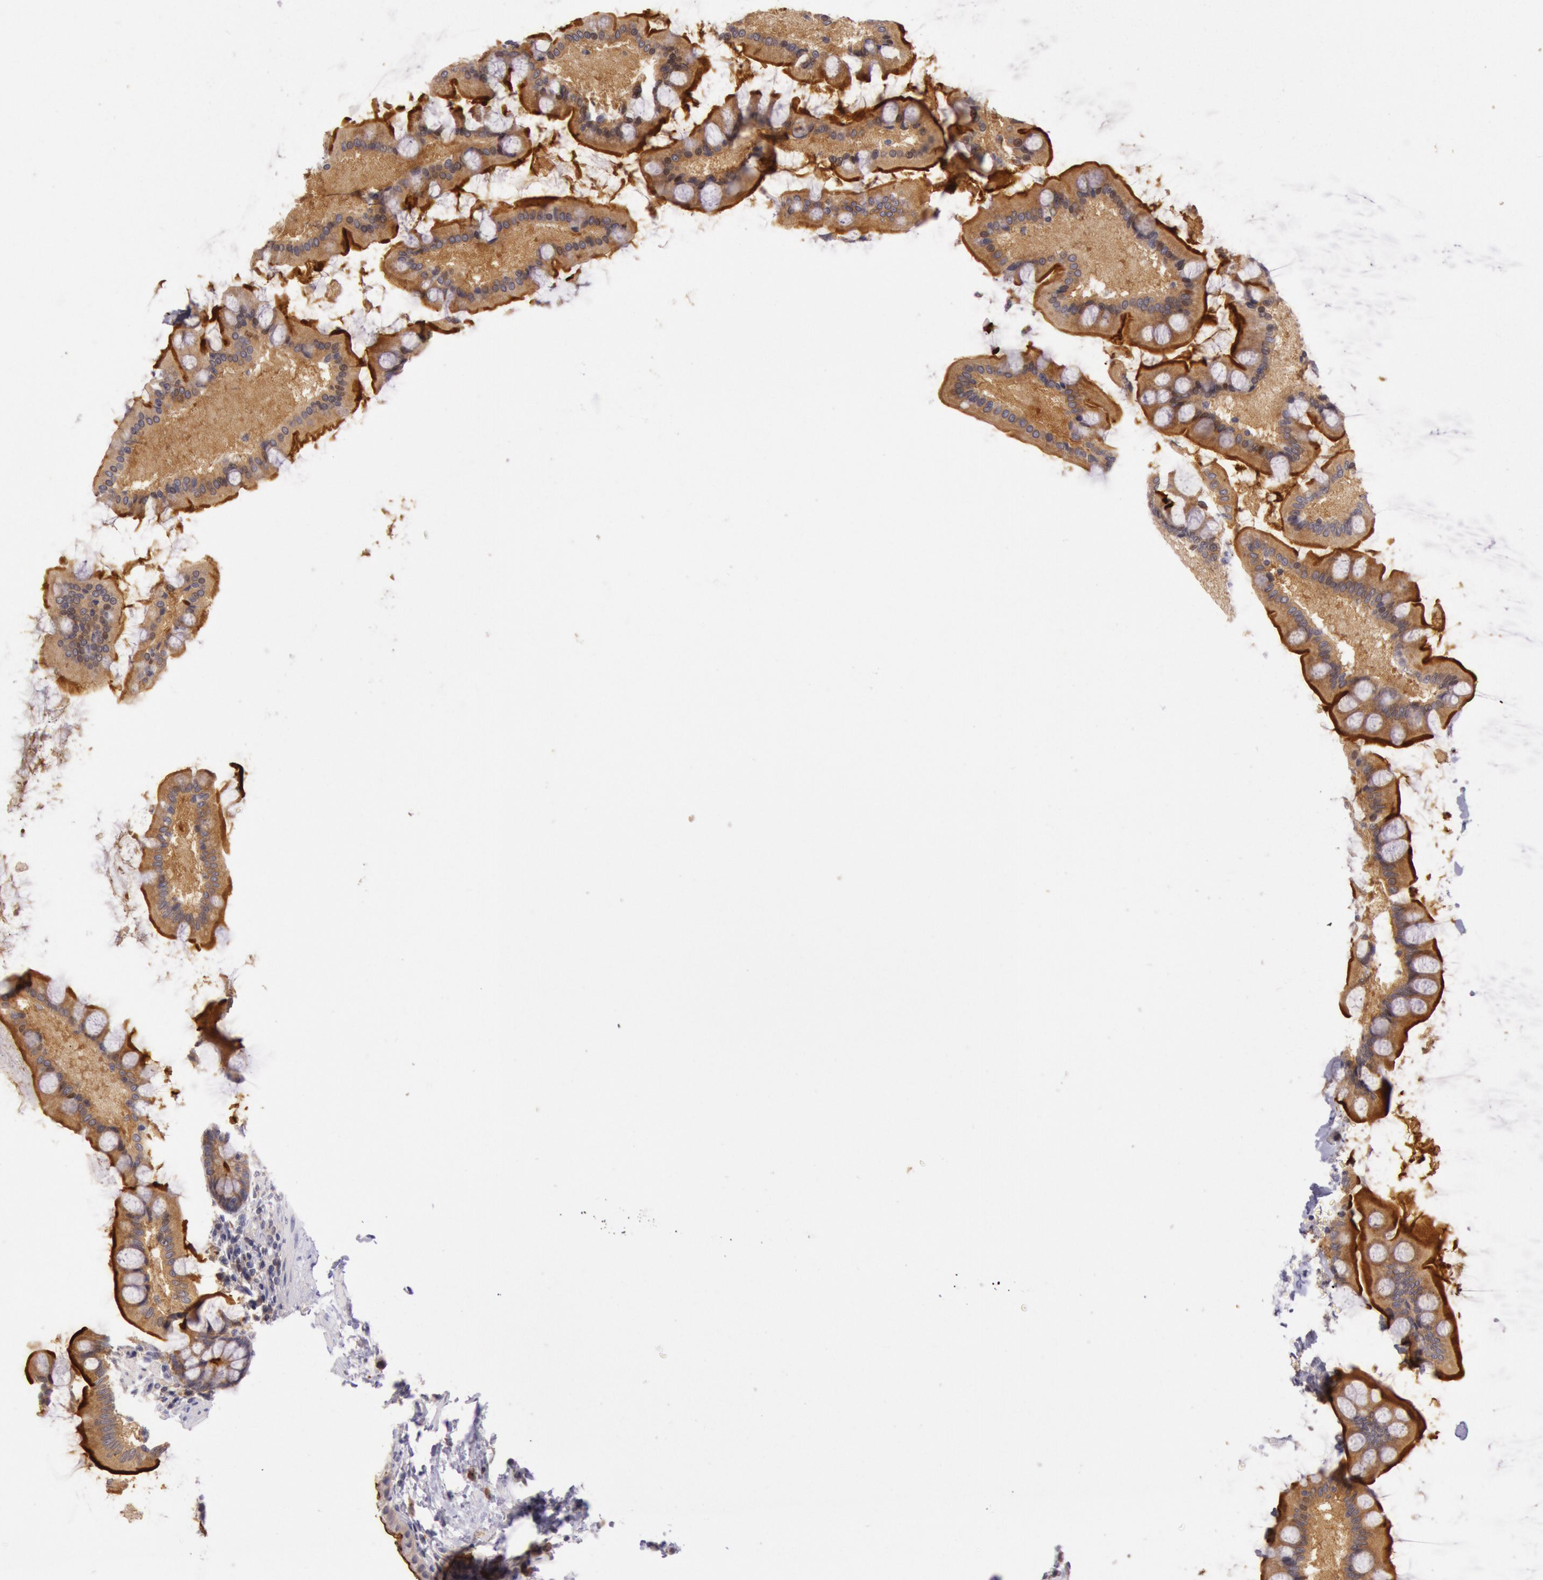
{"staining": {"intensity": "strong", "quantity": ">75%", "location": "cytoplasmic/membranous,nuclear"}, "tissue": "gallbladder", "cell_type": "Glandular cells", "image_type": "normal", "snomed": [{"axis": "morphology", "description": "Normal tissue, NOS"}, {"axis": "morphology", "description": "Inflammation, NOS"}, {"axis": "topography", "description": "Gallbladder"}], "caption": "Immunohistochemistry (IHC) (DAB (3,3'-diaminobenzidine)) staining of unremarkable gallbladder displays strong cytoplasmic/membranous,nuclear protein expression in about >75% of glandular cells.", "gene": "CDK16", "patient": {"sex": "male", "age": 66}}